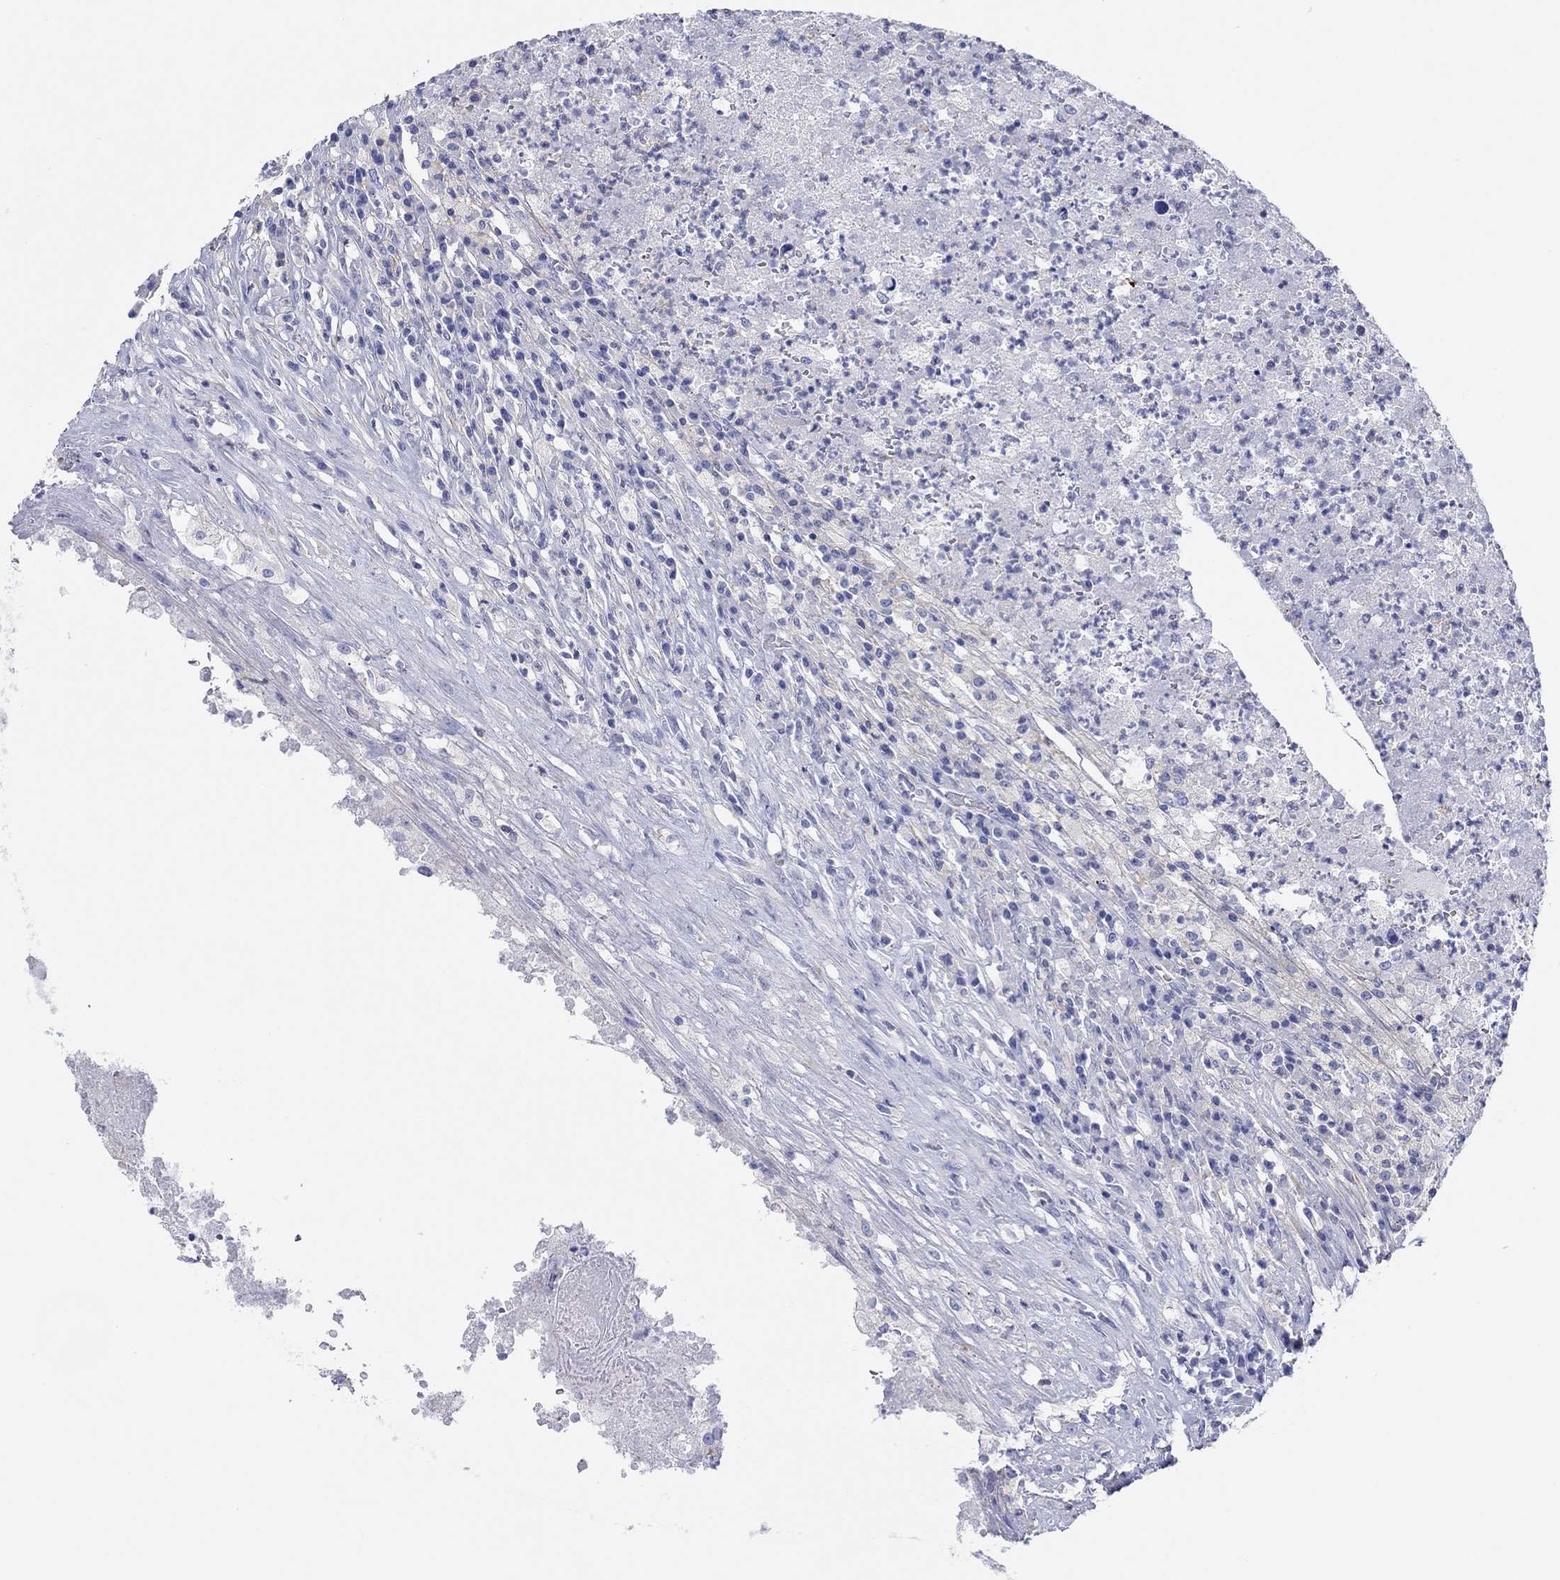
{"staining": {"intensity": "negative", "quantity": "none", "location": "none"}, "tissue": "testis cancer", "cell_type": "Tumor cells", "image_type": "cancer", "snomed": [{"axis": "morphology", "description": "Necrosis, NOS"}, {"axis": "morphology", "description": "Carcinoma, Embryonal, NOS"}, {"axis": "topography", "description": "Testis"}], "caption": "A high-resolution photomicrograph shows immunohistochemistry (IHC) staining of embryonal carcinoma (testis), which demonstrates no significant expression in tumor cells.", "gene": "PPIL6", "patient": {"sex": "male", "age": 19}}